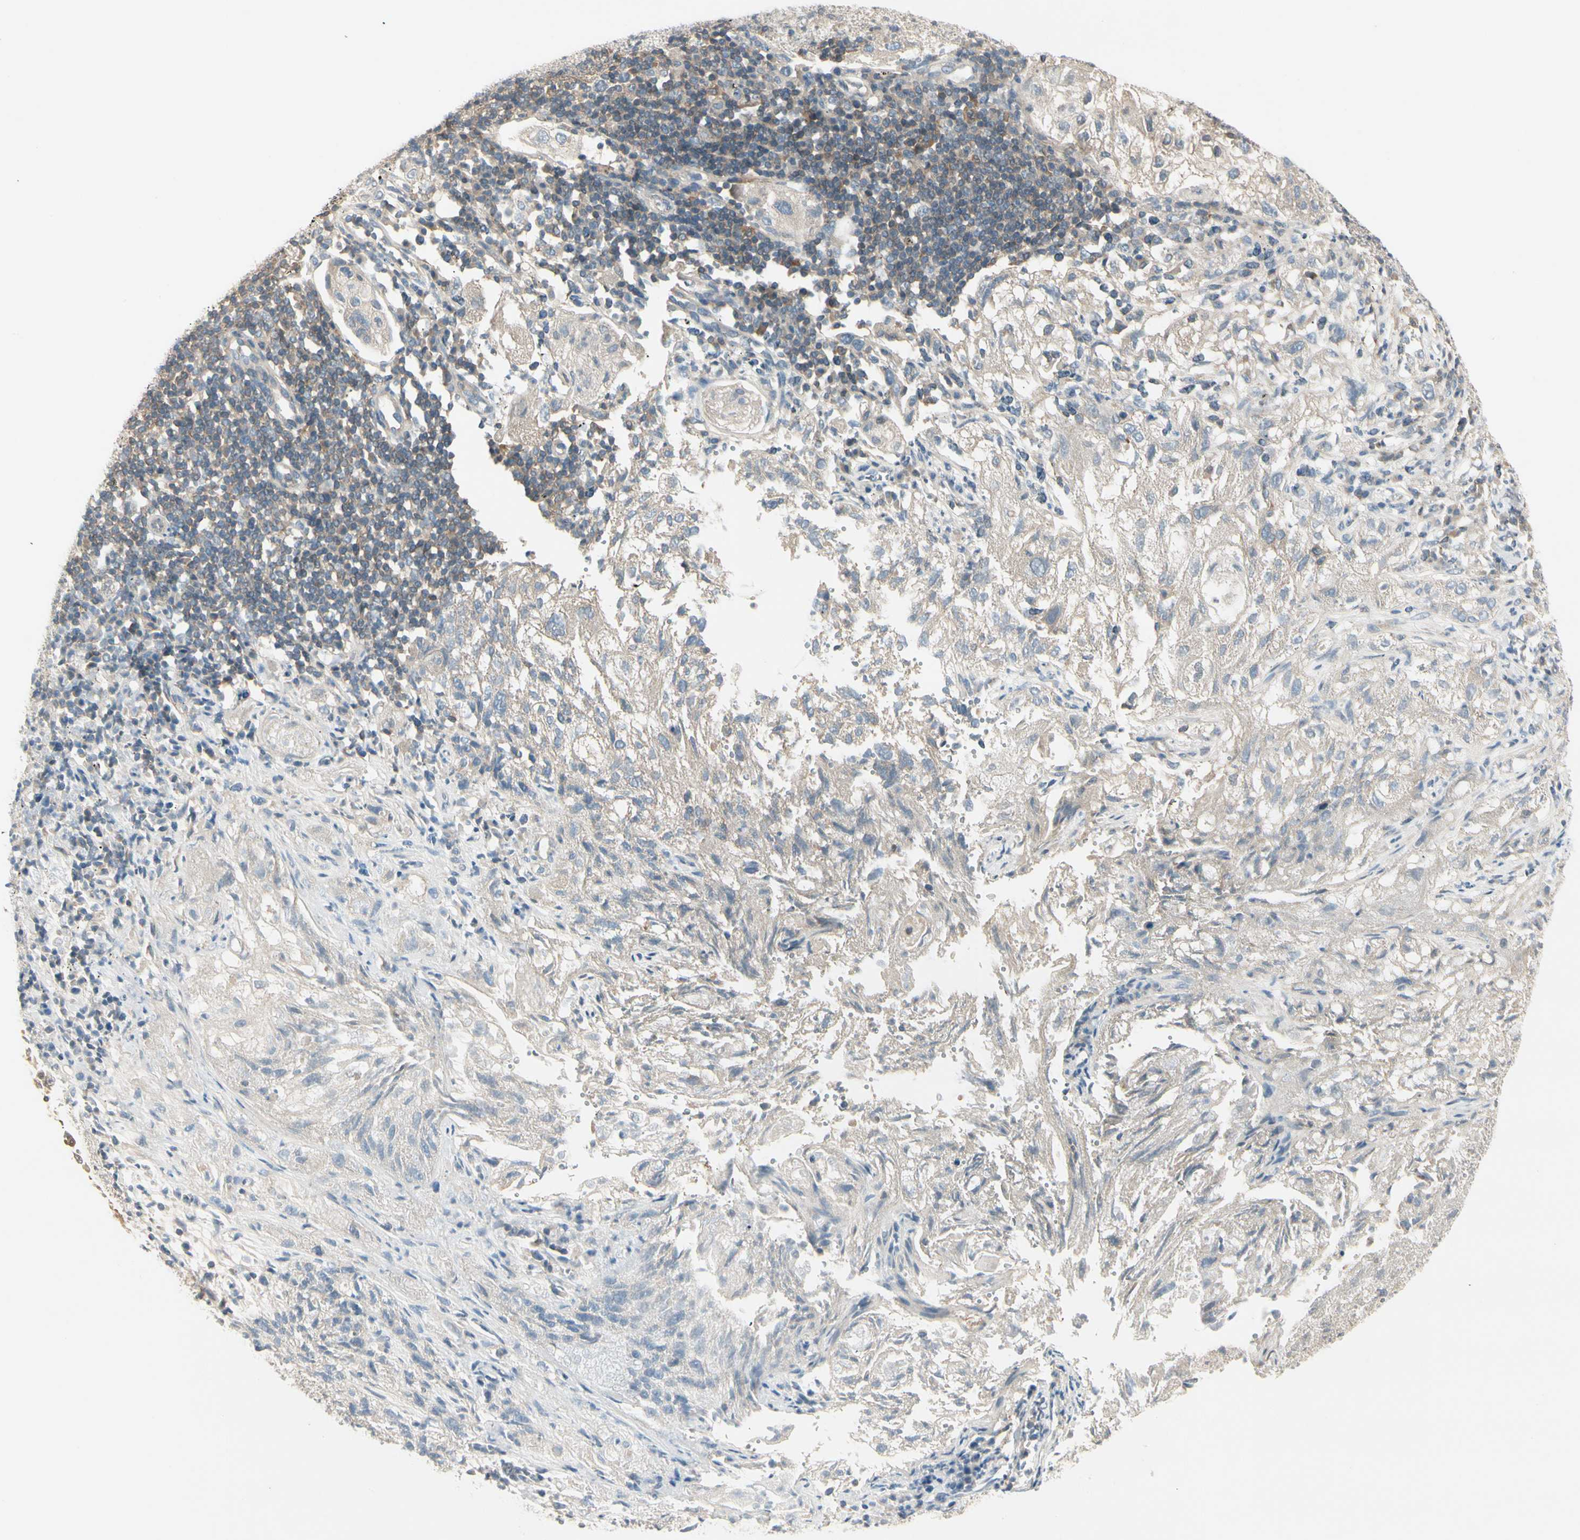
{"staining": {"intensity": "weak", "quantity": "25%-75%", "location": "cytoplasmic/membranous"}, "tissue": "lung cancer", "cell_type": "Tumor cells", "image_type": "cancer", "snomed": [{"axis": "morphology", "description": "Inflammation, NOS"}, {"axis": "morphology", "description": "Squamous cell carcinoma, NOS"}, {"axis": "topography", "description": "Lymph node"}, {"axis": "topography", "description": "Soft tissue"}, {"axis": "topography", "description": "Lung"}], "caption": "Human lung squamous cell carcinoma stained with a brown dye reveals weak cytoplasmic/membranous positive staining in about 25%-75% of tumor cells.", "gene": "OXSR1", "patient": {"sex": "male", "age": 66}}